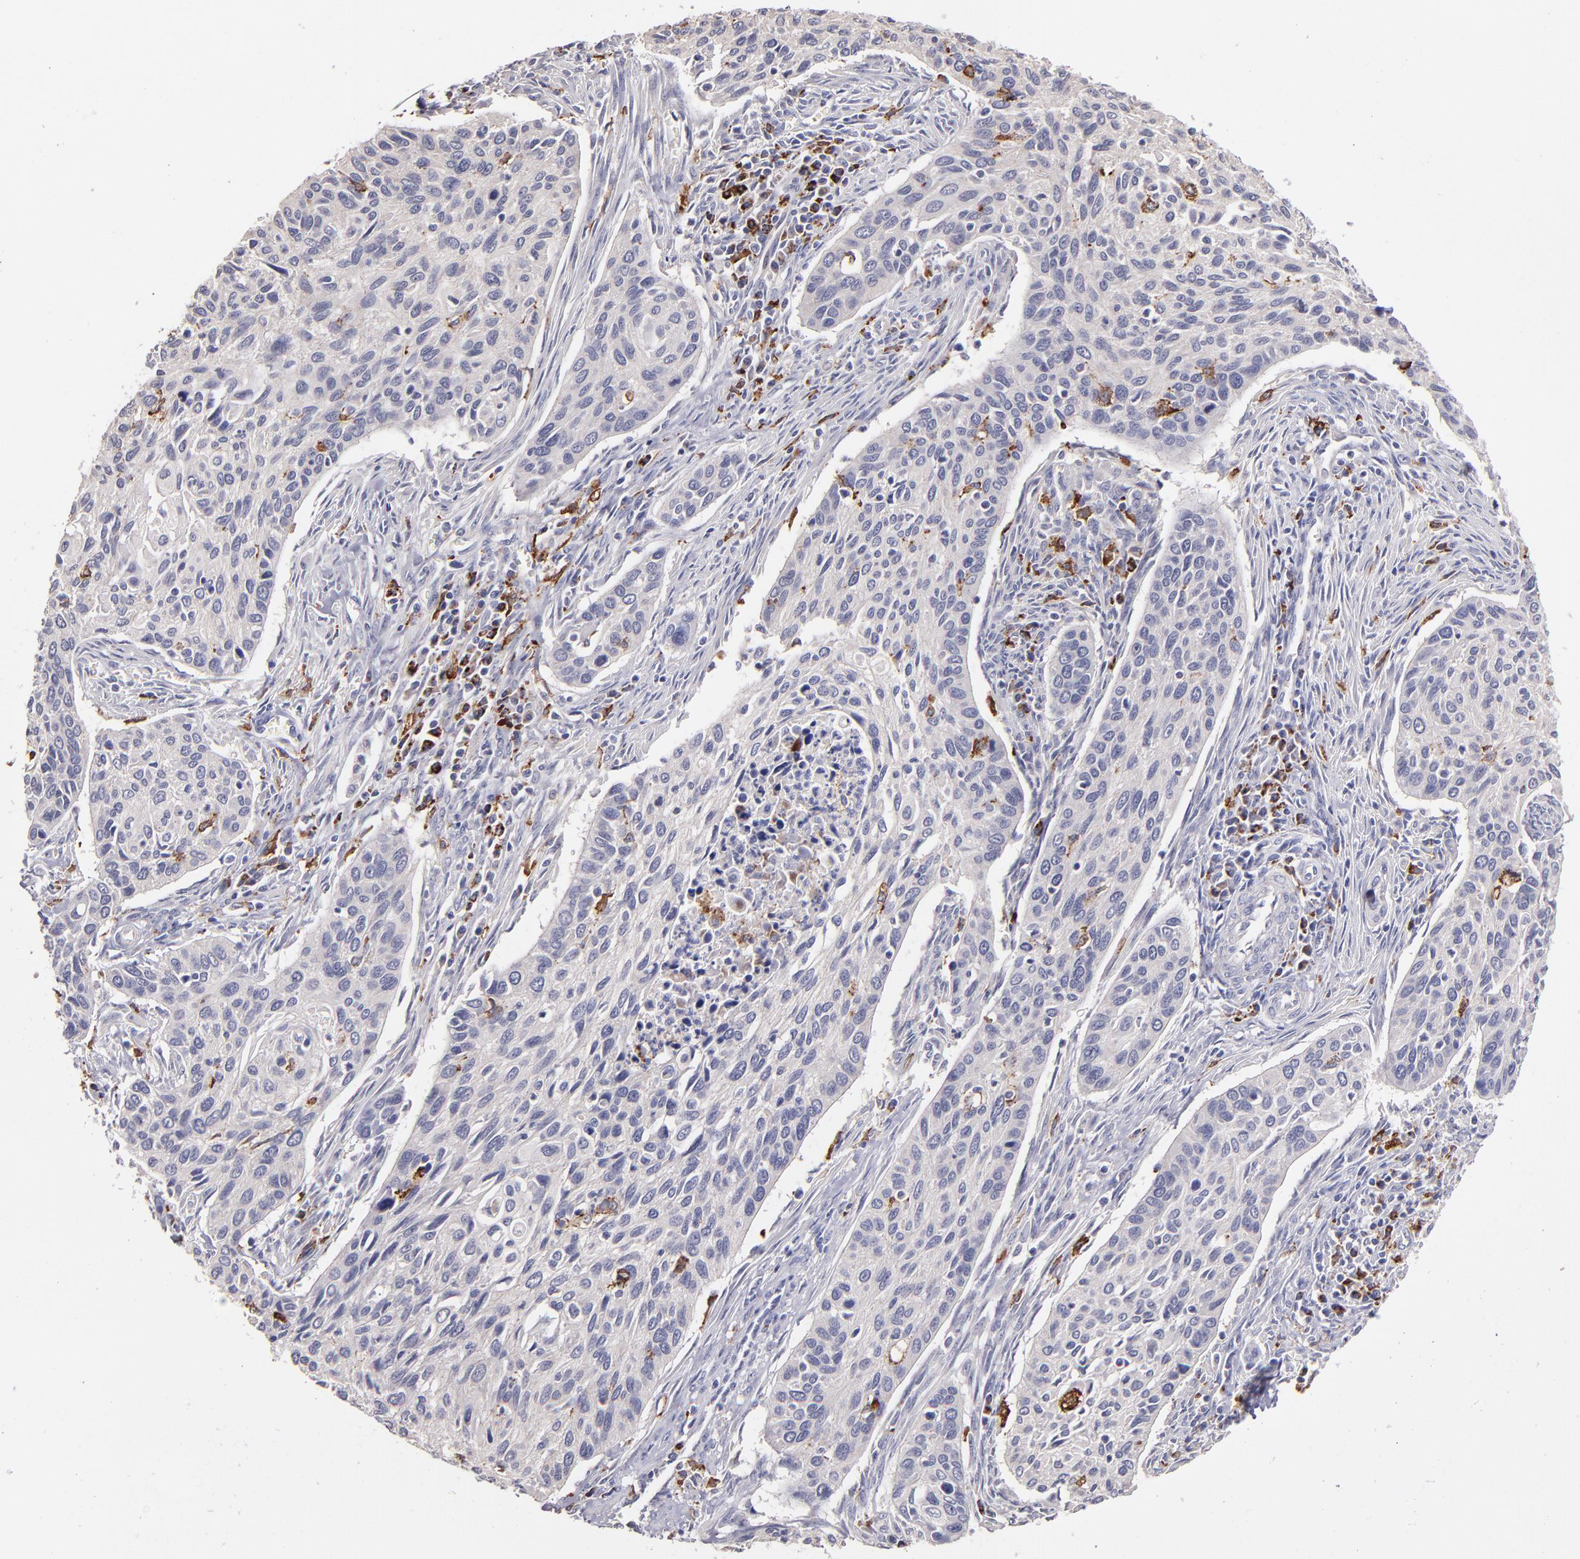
{"staining": {"intensity": "negative", "quantity": "none", "location": "none"}, "tissue": "cervical cancer", "cell_type": "Tumor cells", "image_type": "cancer", "snomed": [{"axis": "morphology", "description": "Squamous cell carcinoma, NOS"}, {"axis": "topography", "description": "Cervix"}], "caption": "An immunohistochemistry (IHC) photomicrograph of cervical cancer (squamous cell carcinoma) is shown. There is no staining in tumor cells of cervical cancer (squamous cell carcinoma). Nuclei are stained in blue.", "gene": "GLDC", "patient": {"sex": "female", "age": 57}}